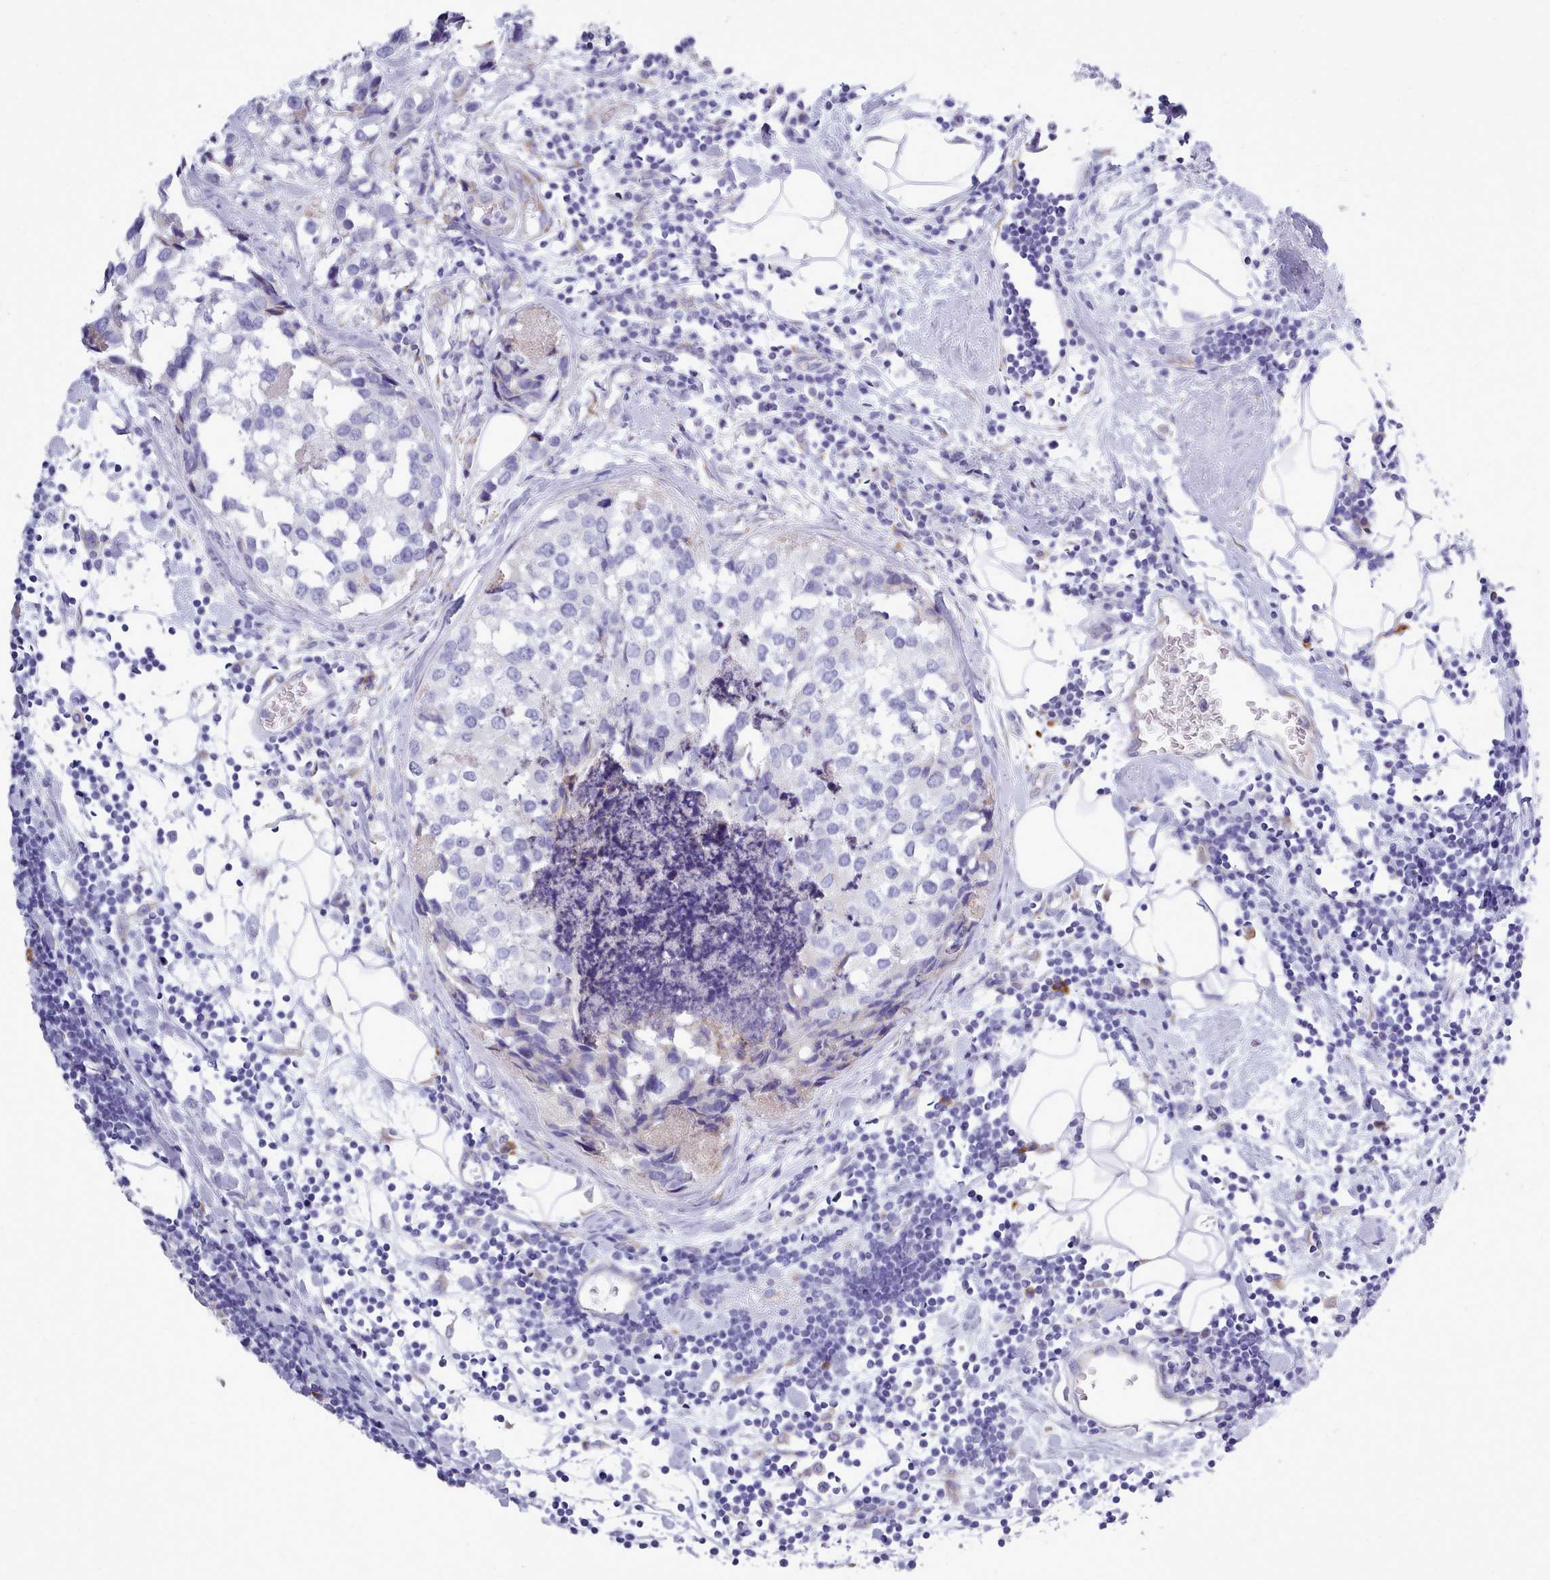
{"staining": {"intensity": "negative", "quantity": "none", "location": "none"}, "tissue": "breast cancer", "cell_type": "Tumor cells", "image_type": "cancer", "snomed": [{"axis": "morphology", "description": "Lobular carcinoma"}, {"axis": "topography", "description": "Breast"}], "caption": "High magnification brightfield microscopy of breast cancer (lobular carcinoma) stained with DAB (brown) and counterstained with hematoxylin (blue): tumor cells show no significant expression. The staining was performed using DAB to visualize the protein expression in brown, while the nuclei were stained in blue with hematoxylin (Magnification: 20x).", "gene": "XKR8", "patient": {"sex": "female", "age": 59}}